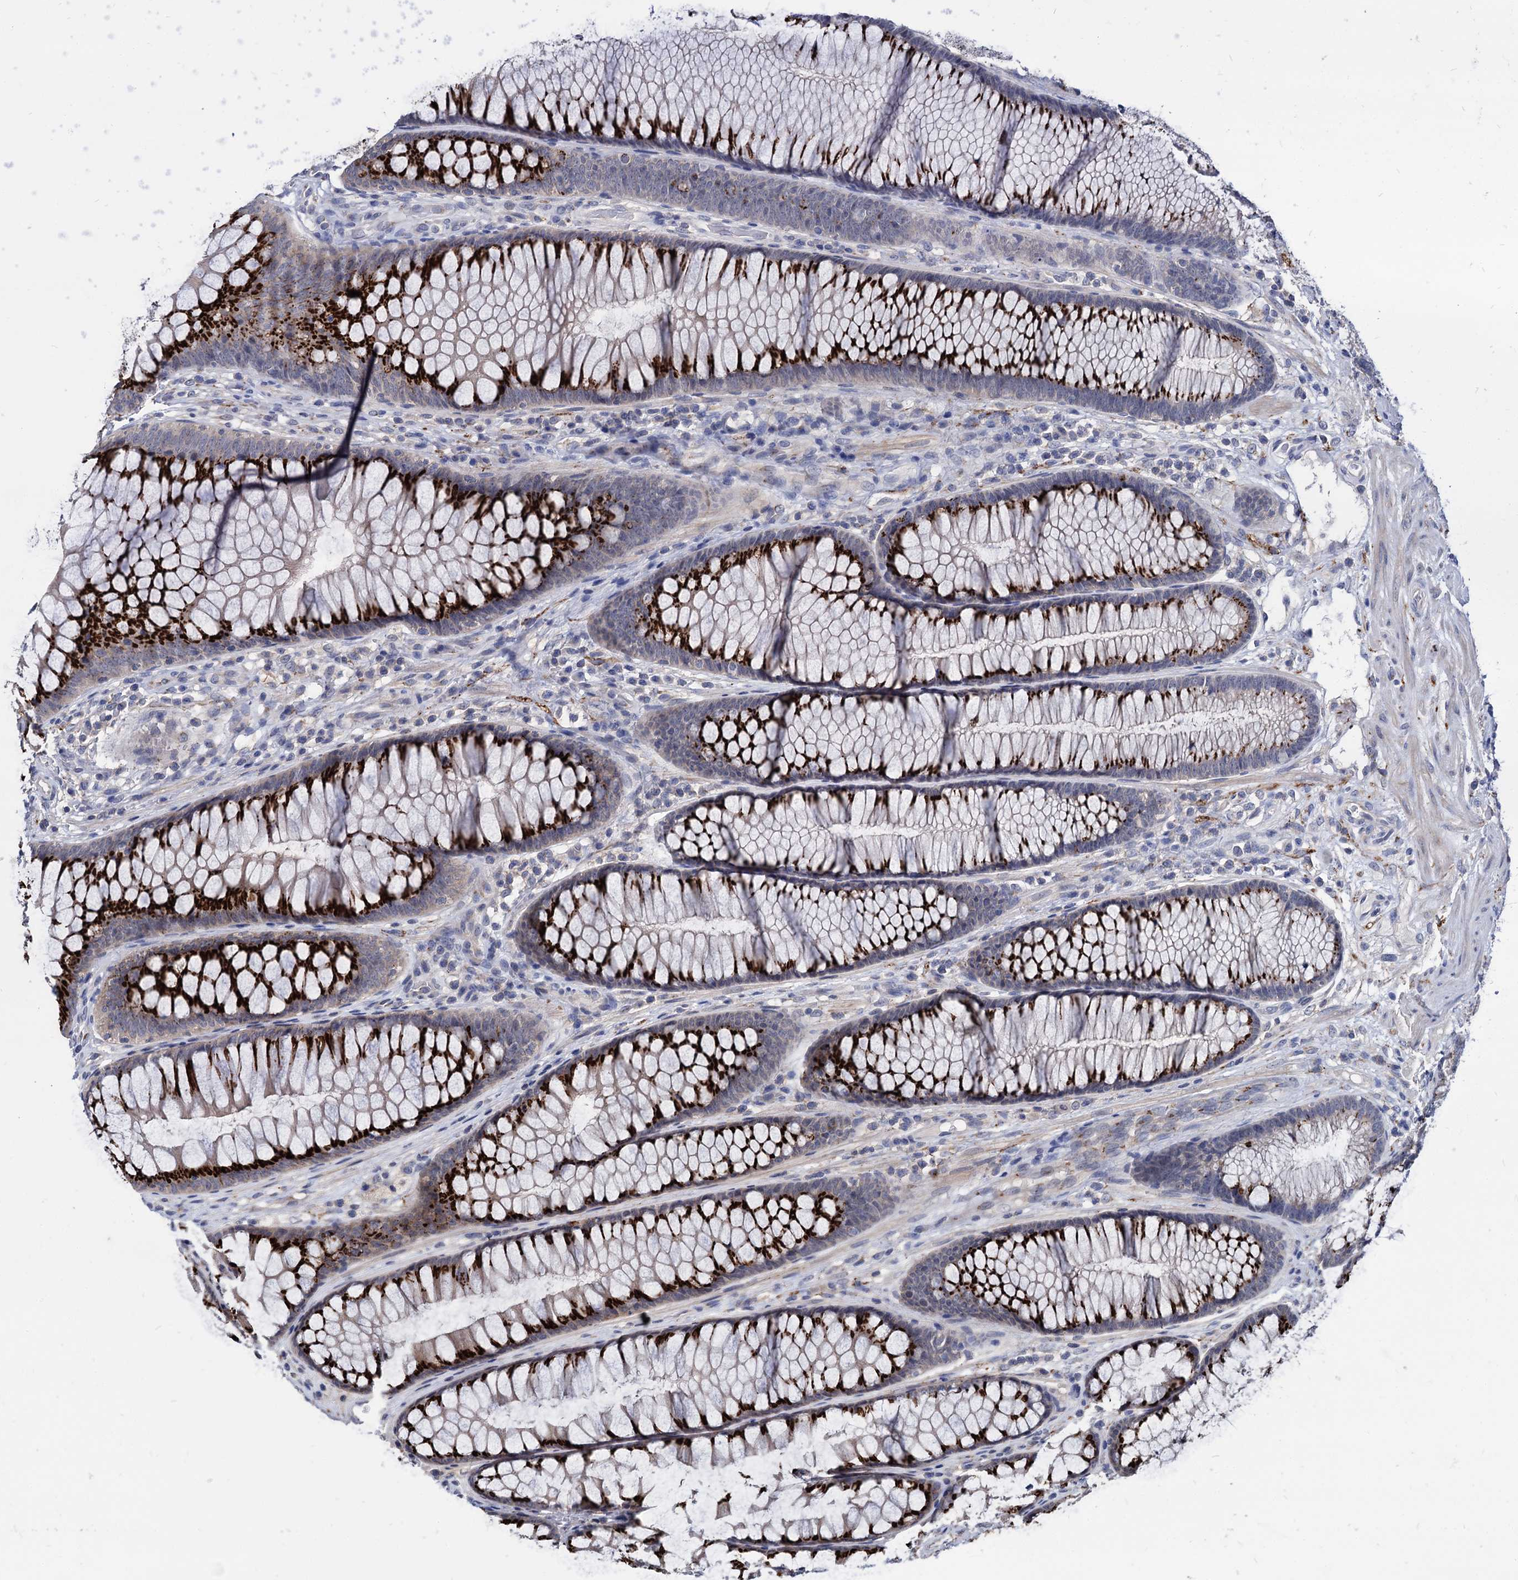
{"staining": {"intensity": "negative", "quantity": "none", "location": "none"}, "tissue": "colon", "cell_type": "Endothelial cells", "image_type": "normal", "snomed": [{"axis": "morphology", "description": "Normal tissue, NOS"}, {"axis": "topography", "description": "Colon"}], "caption": "The image exhibits no significant staining in endothelial cells of colon.", "gene": "ESD", "patient": {"sex": "female", "age": 82}}